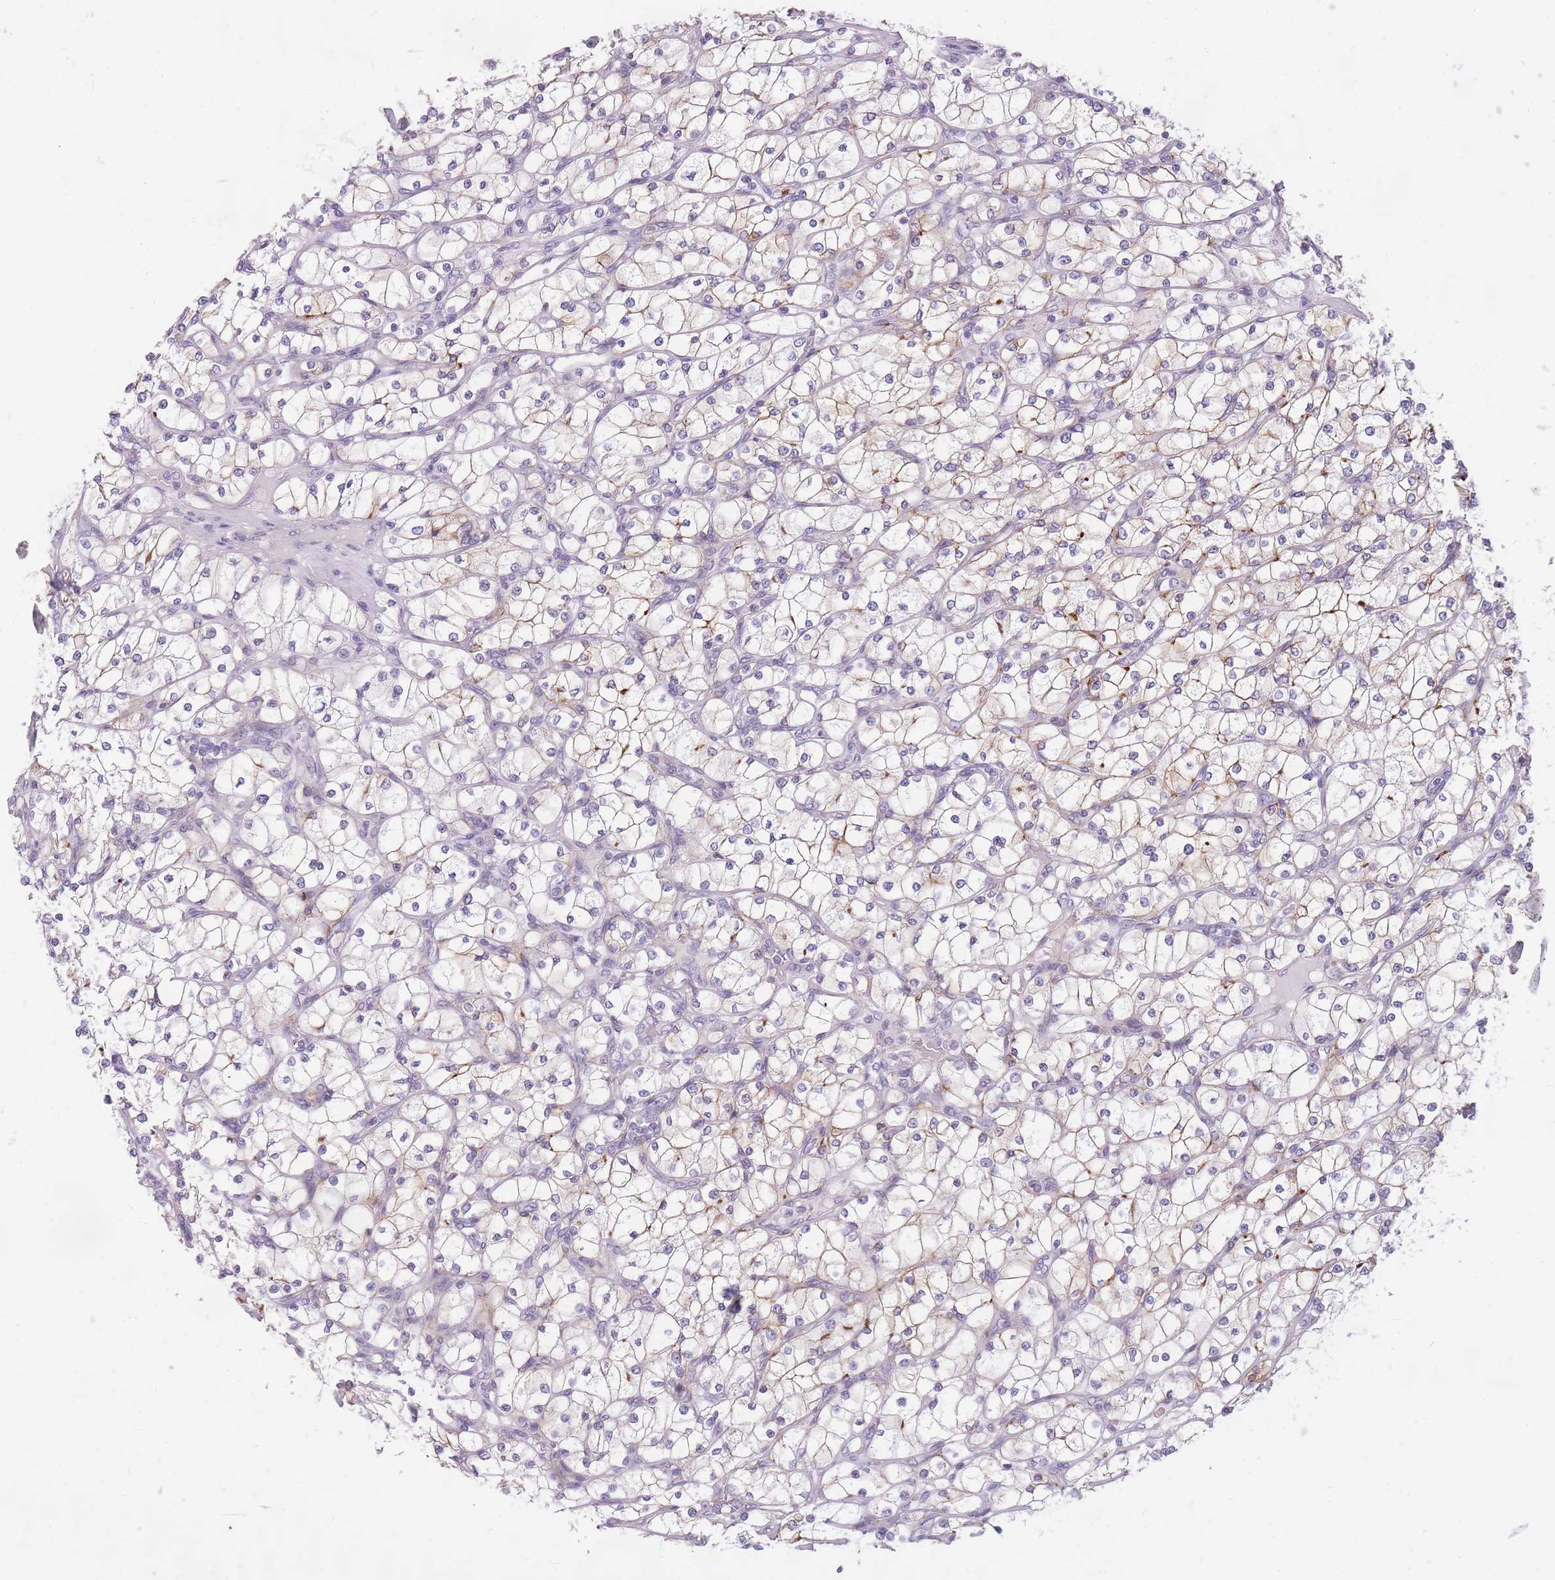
{"staining": {"intensity": "weak", "quantity": "<25%", "location": "cytoplasmic/membranous"}, "tissue": "renal cancer", "cell_type": "Tumor cells", "image_type": "cancer", "snomed": [{"axis": "morphology", "description": "Adenocarcinoma, NOS"}, {"axis": "topography", "description": "Kidney"}], "caption": "Renal cancer was stained to show a protein in brown. There is no significant staining in tumor cells.", "gene": "GGT1", "patient": {"sex": "male", "age": 80}}